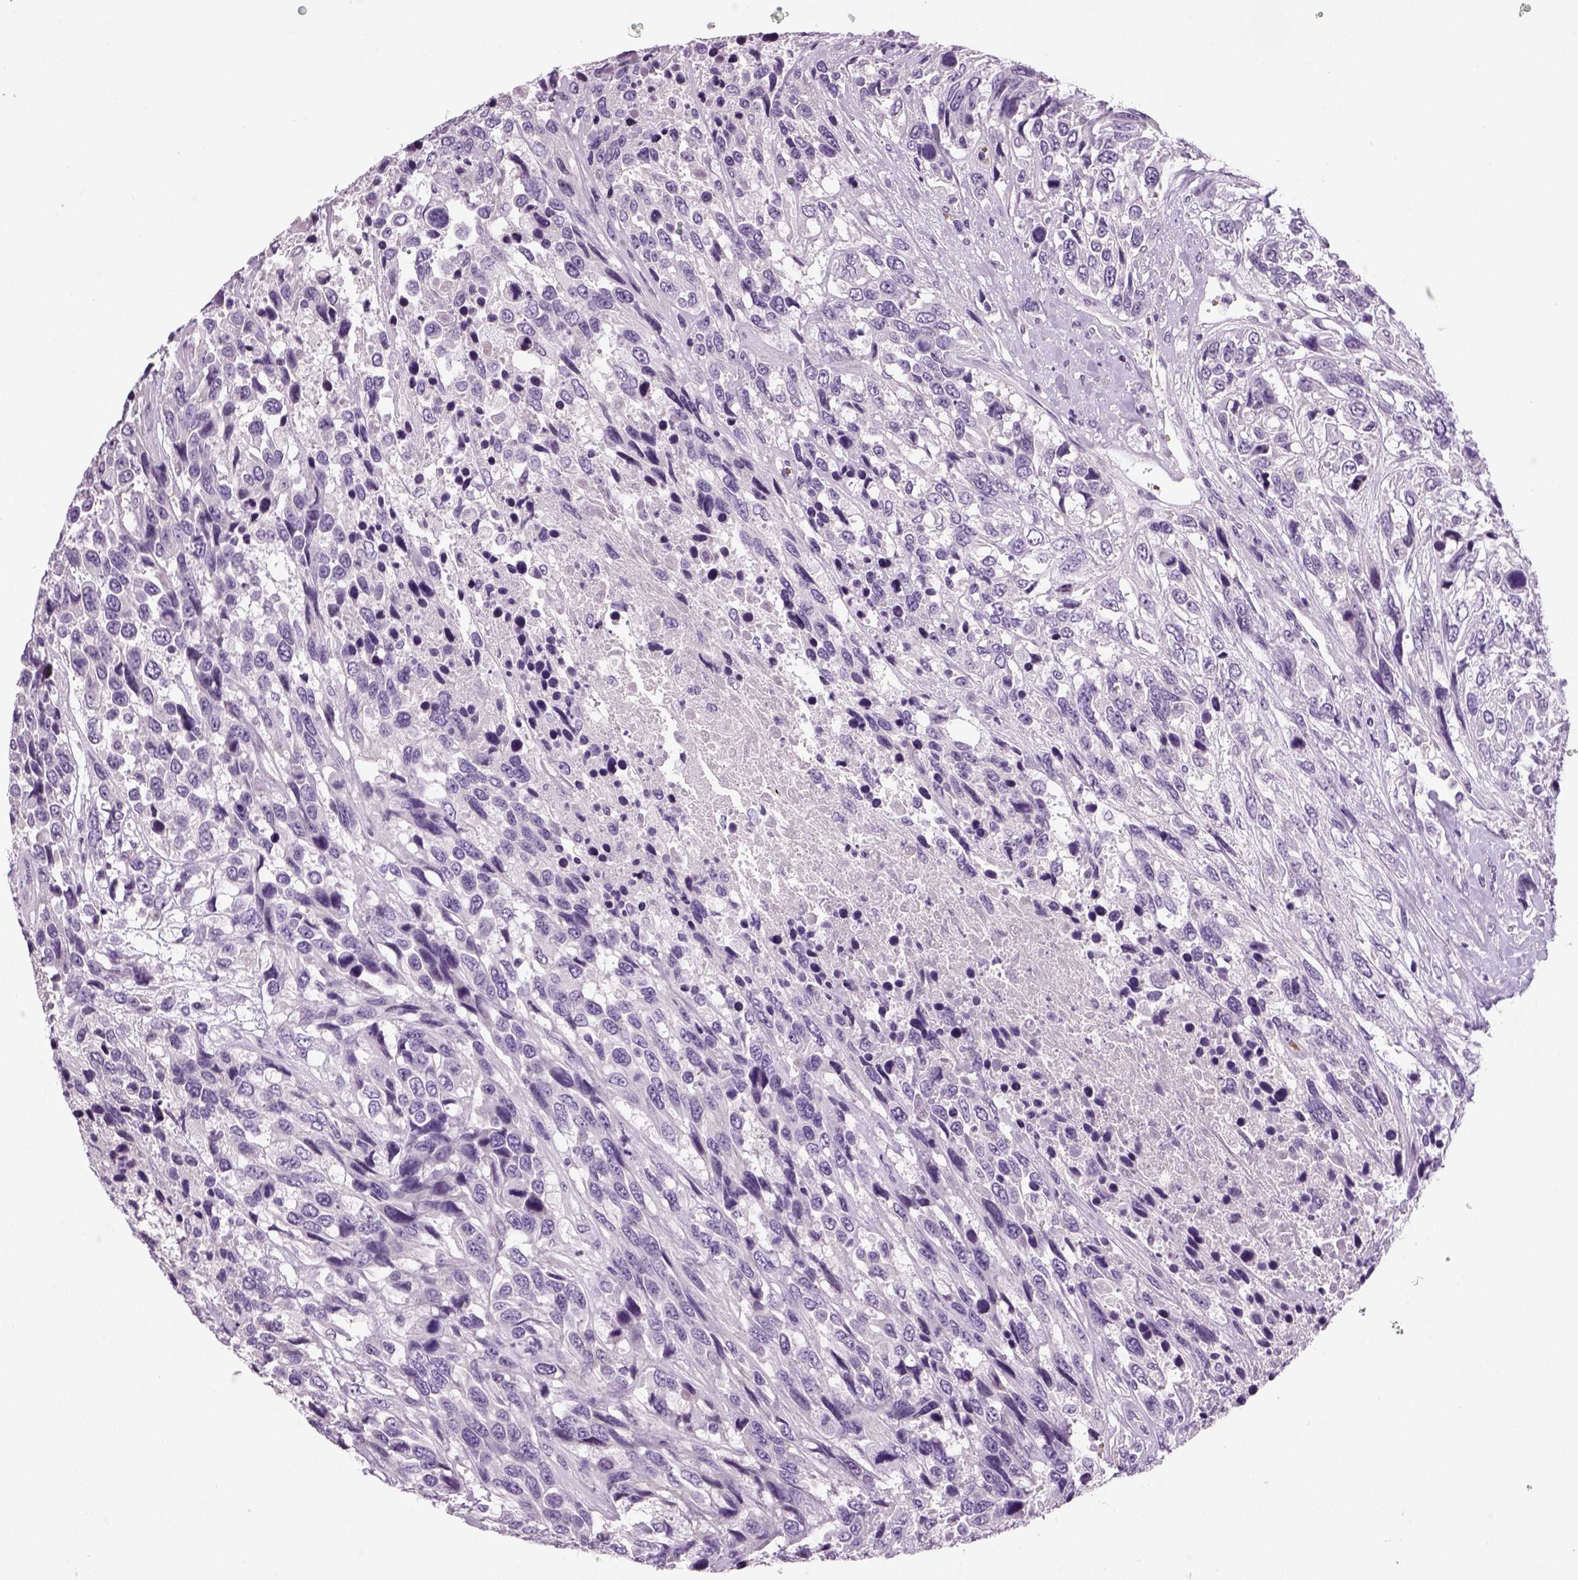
{"staining": {"intensity": "negative", "quantity": "none", "location": "none"}, "tissue": "urothelial cancer", "cell_type": "Tumor cells", "image_type": "cancer", "snomed": [{"axis": "morphology", "description": "Urothelial carcinoma, High grade"}, {"axis": "topography", "description": "Urinary bladder"}], "caption": "The photomicrograph displays no significant staining in tumor cells of urothelial cancer.", "gene": "TSPAN7", "patient": {"sex": "female", "age": 70}}